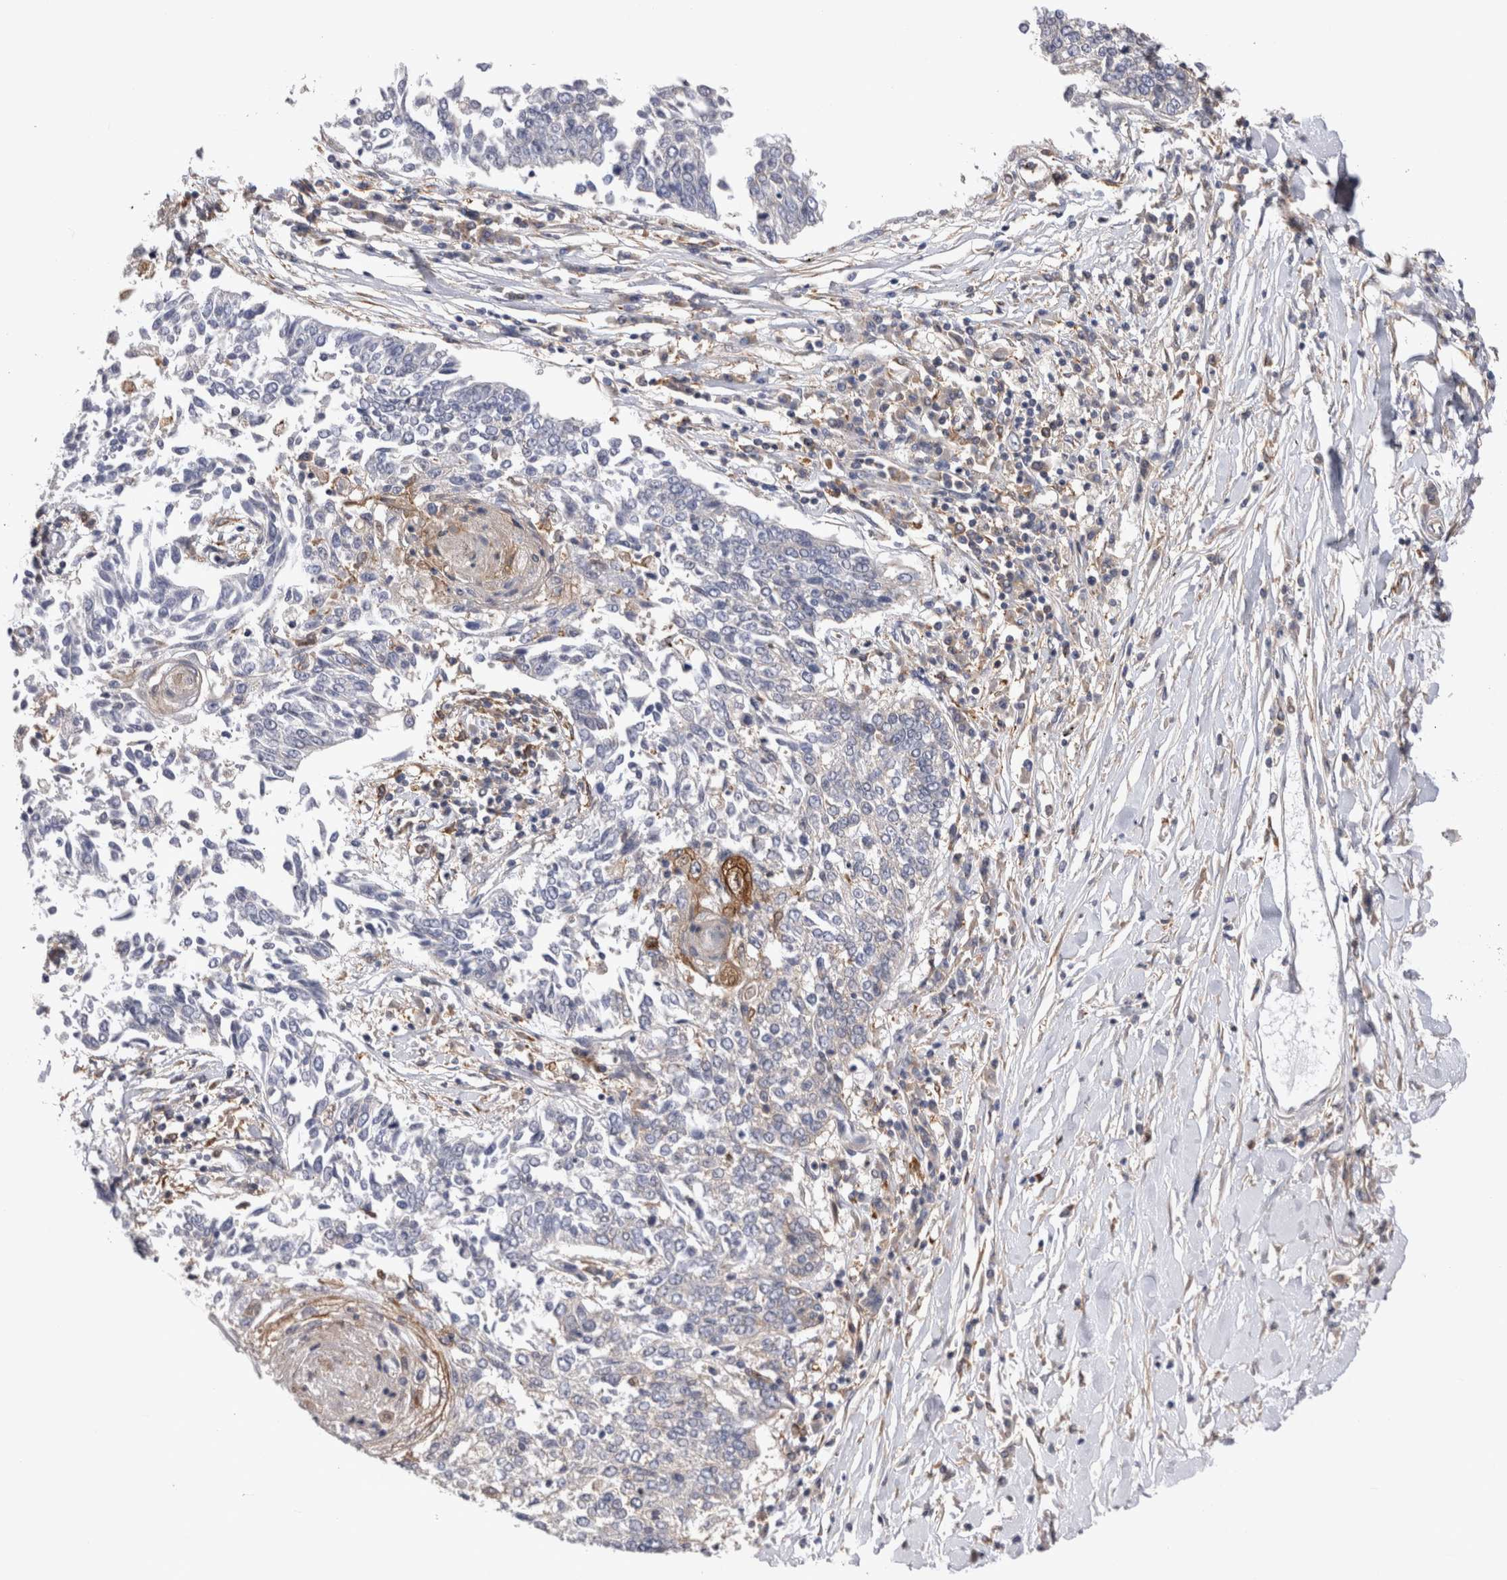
{"staining": {"intensity": "negative", "quantity": "none", "location": "none"}, "tissue": "lung cancer", "cell_type": "Tumor cells", "image_type": "cancer", "snomed": [{"axis": "morphology", "description": "Normal tissue, NOS"}, {"axis": "morphology", "description": "Squamous cell carcinoma, NOS"}, {"axis": "topography", "description": "Cartilage tissue"}, {"axis": "topography", "description": "Bronchus"}, {"axis": "topography", "description": "Lung"}, {"axis": "topography", "description": "Peripheral nerve tissue"}], "caption": "IHC photomicrograph of neoplastic tissue: human lung cancer stained with DAB exhibits no significant protein expression in tumor cells. (Stains: DAB IHC with hematoxylin counter stain, Microscopy: brightfield microscopy at high magnification).", "gene": "RAB11FIP1", "patient": {"sex": "female", "age": 49}}